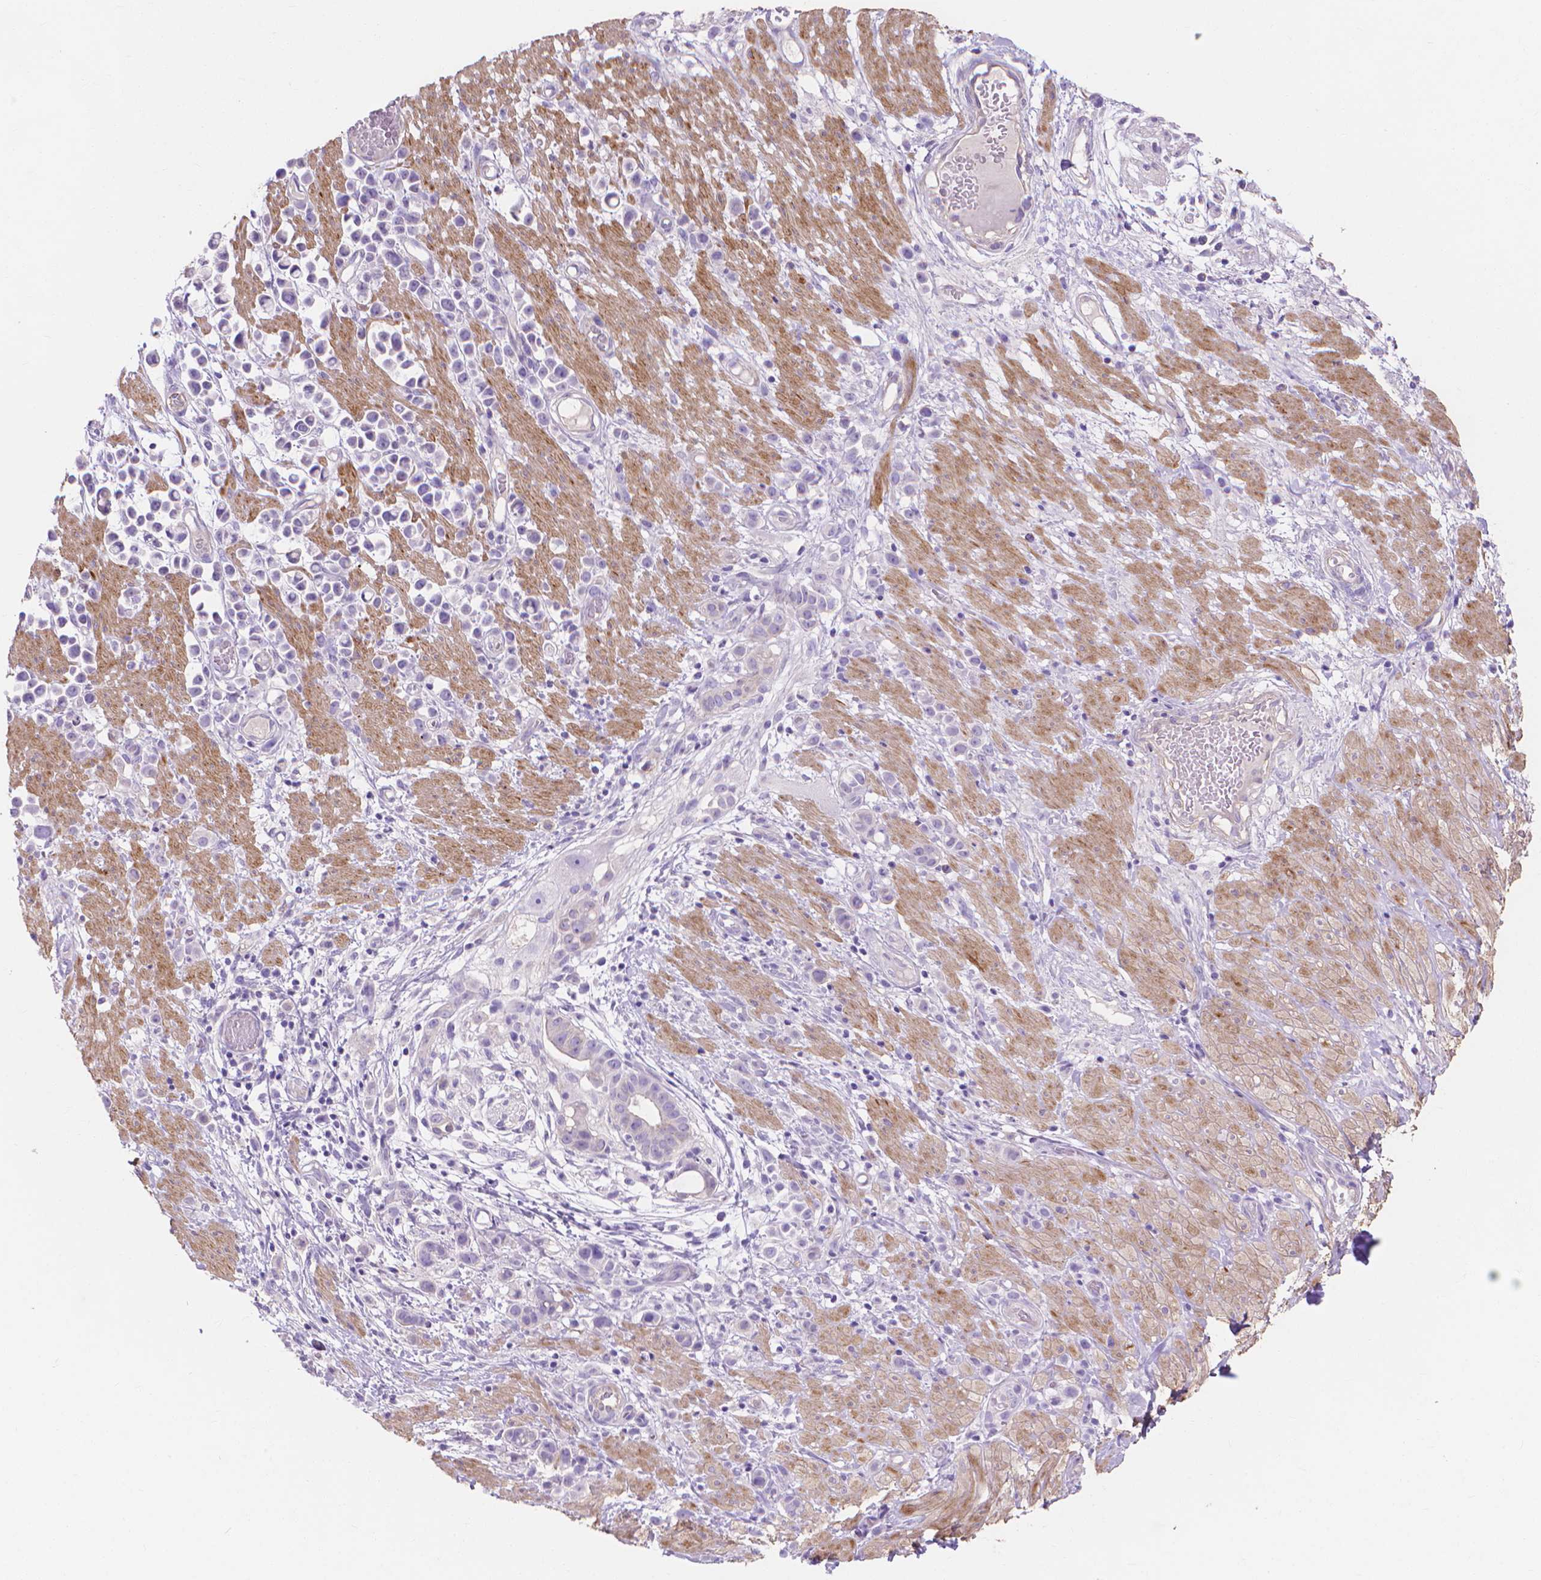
{"staining": {"intensity": "negative", "quantity": "none", "location": "none"}, "tissue": "stomach cancer", "cell_type": "Tumor cells", "image_type": "cancer", "snomed": [{"axis": "morphology", "description": "Adenocarcinoma, NOS"}, {"axis": "topography", "description": "Stomach"}], "caption": "There is no significant staining in tumor cells of stomach adenocarcinoma.", "gene": "MBLAC1", "patient": {"sex": "male", "age": 82}}